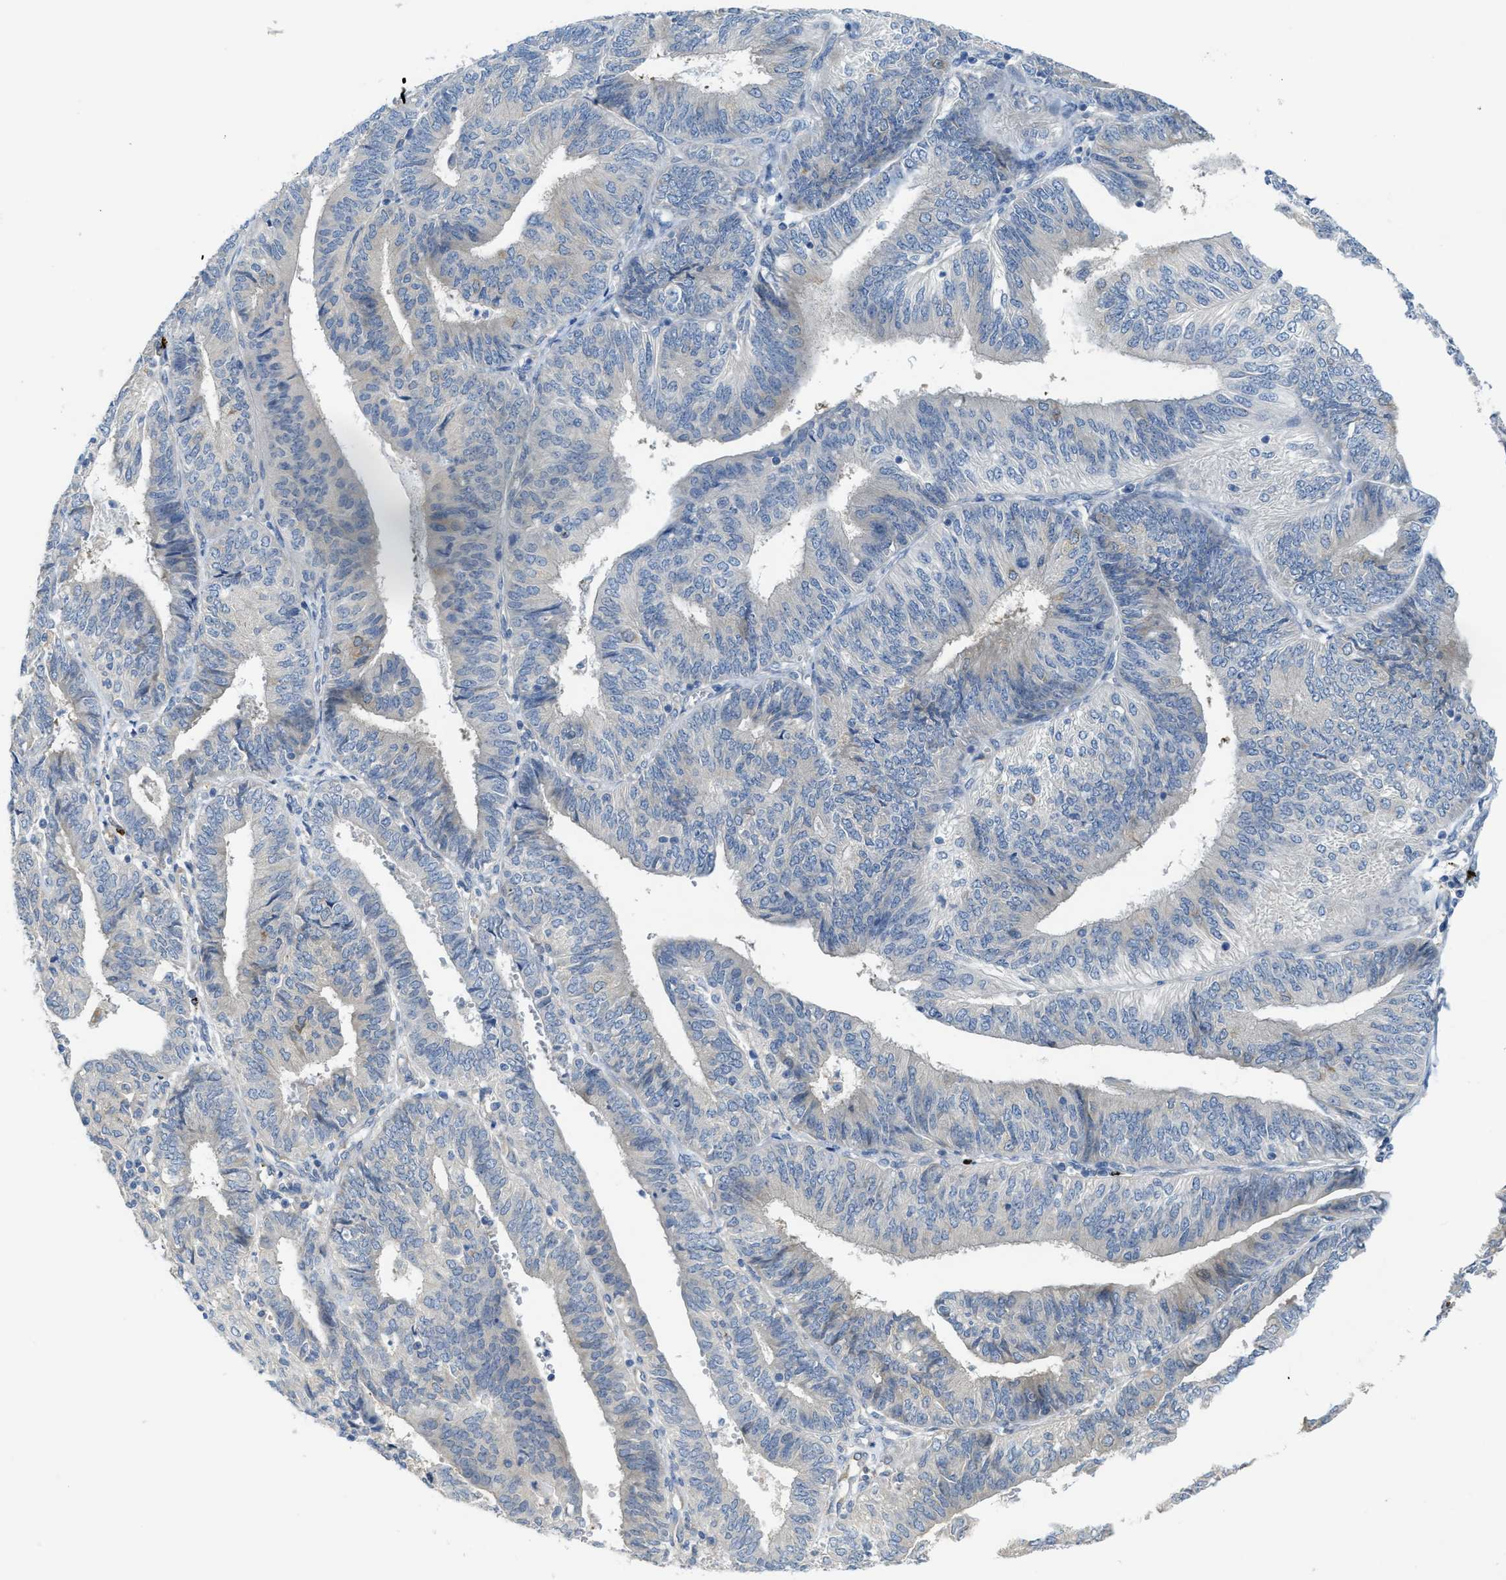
{"staining": {"intensity": "negative", "quantity": "none", "location": "none"}, "tissue": "endometrial cancer", "cell_type": "Tumor cells", "image_type": "cancer", "snomed": [{"axis": "morphology", "description": "Adenocarcinoma, NOS"}, {"axis": "topography", "description": "Endometrium"}], "caption": "Immunohistochemical staining of adenocarcinoma (endometrial) exhibits no significant staining in tumor cells.", "gene": "KLHDC10", "patient": {"sex": "female", "age": 58}}